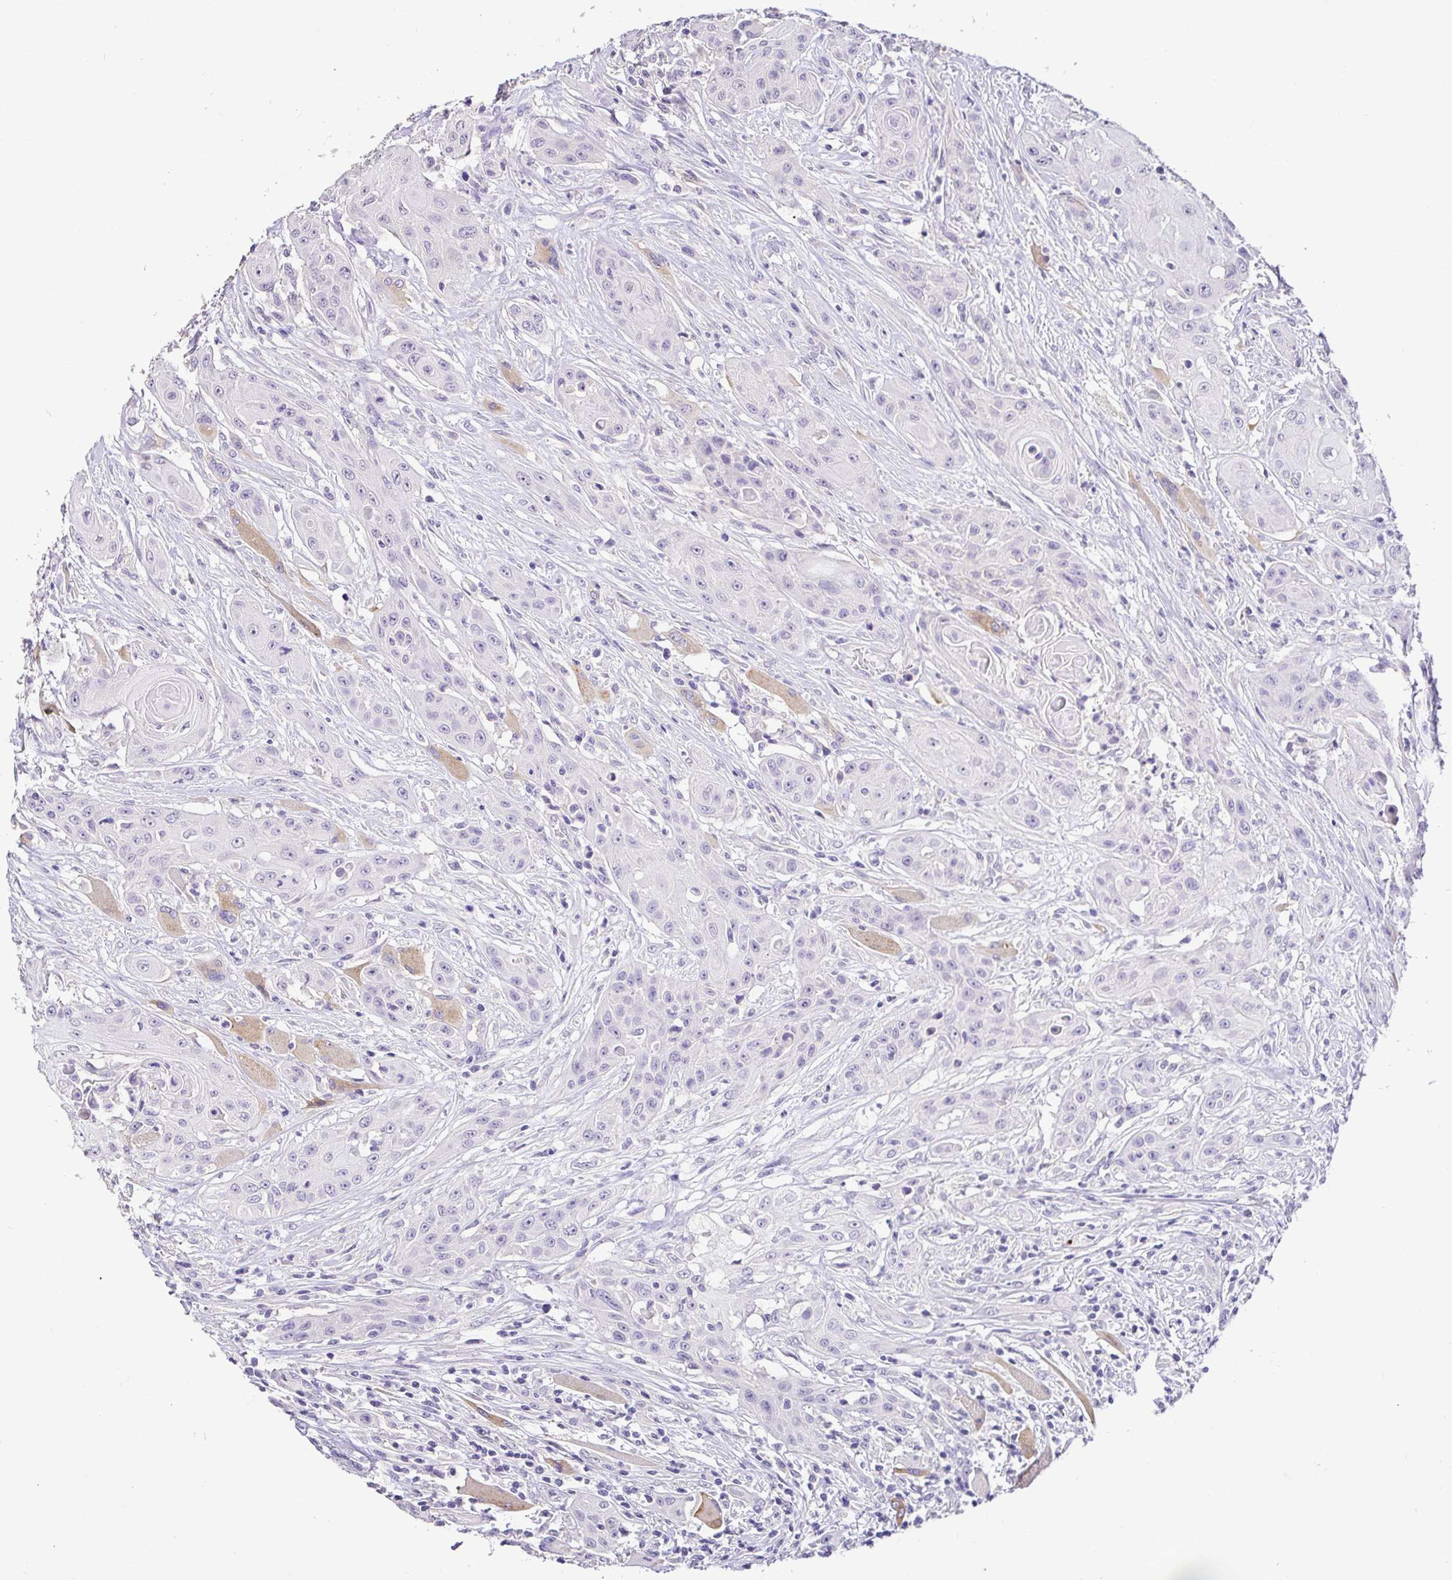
{"staining": {"intensity": "negative", "quantity": "none", "location": "none"}, "tissue": "head and neck cancer", "cell_type": "Tumor cells", "image_type": "cancer", "snomed": [{"axis": "morphology", "description": "Squamous cell carcinoma, NOS"}, {"axis": "topography", "description": "Oral tissue"}, {"axis": "topography", "description": "Head-Neck"}, {"axis": "topography", "description": "Neck, NOS"}], "caption": "Squamous cell carcinoma (head and neck) was stained to show a protein in brown. There is no significant expression in tumor cells.", "gene": "CDO1", "patient": {"sex": "female", "age": 55}}